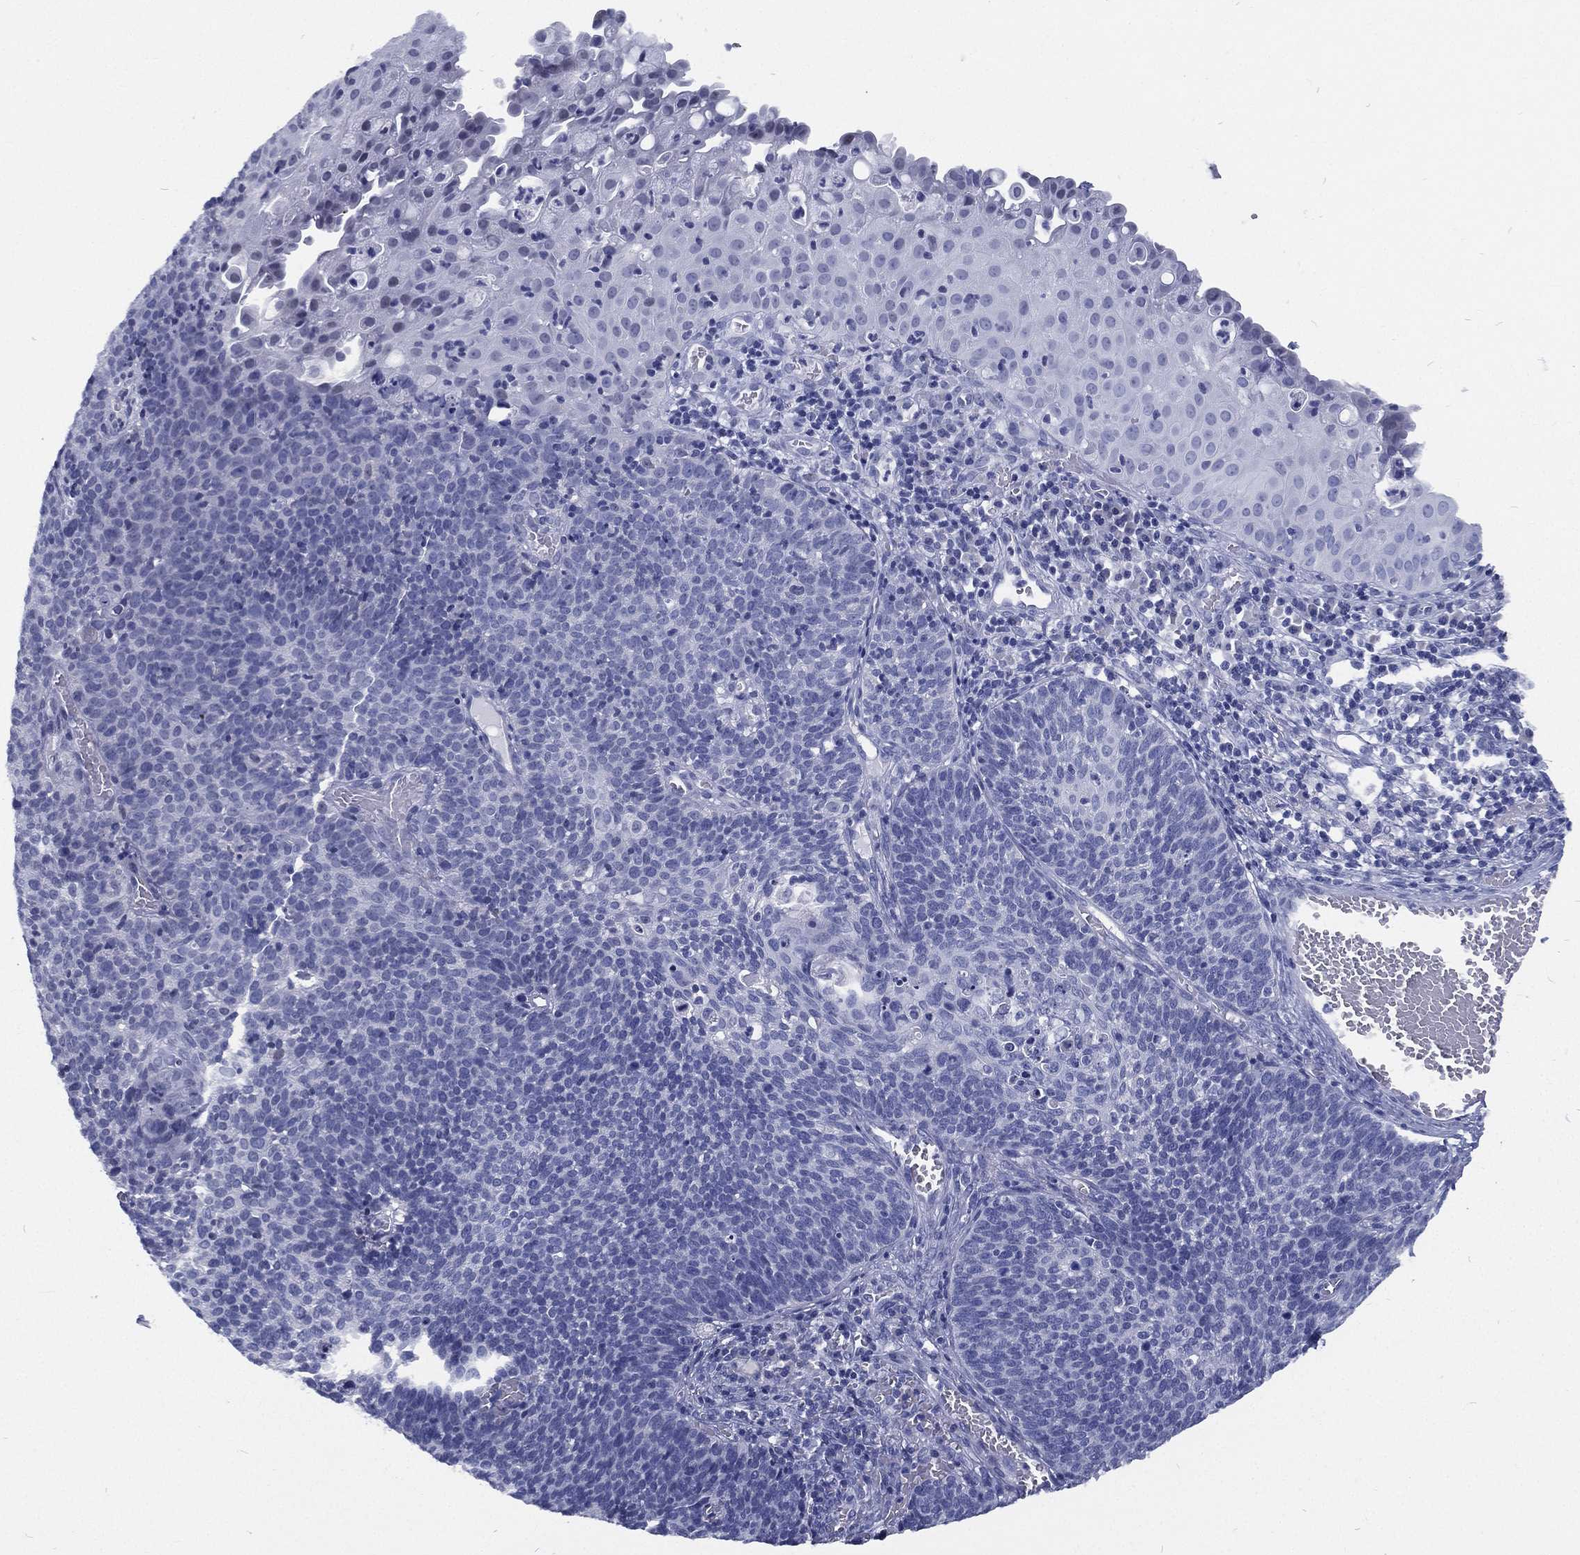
{"staining": {"intensity": "negative", "quantity": "none", "location": "none"}, "tissue": "cervical cancer", "cell_type": "Tumor cells", "image_type": "cancer", "snomed": [{"axis": "morphology", "description": "Normal tissue, NOS"}, {"axis": "morphology", "description": "Squamous cell carcinoma, NOS"}, {"axis": "topography", "description": "Cervix"}], "caption": "Squamous cell carcinoma (cervical) stained for a protein using immunohistochemistry (IHC) displays no staining tumor cells.", "gene": "RSPH4A", "patient": {"sex": "female", "age": 39}}